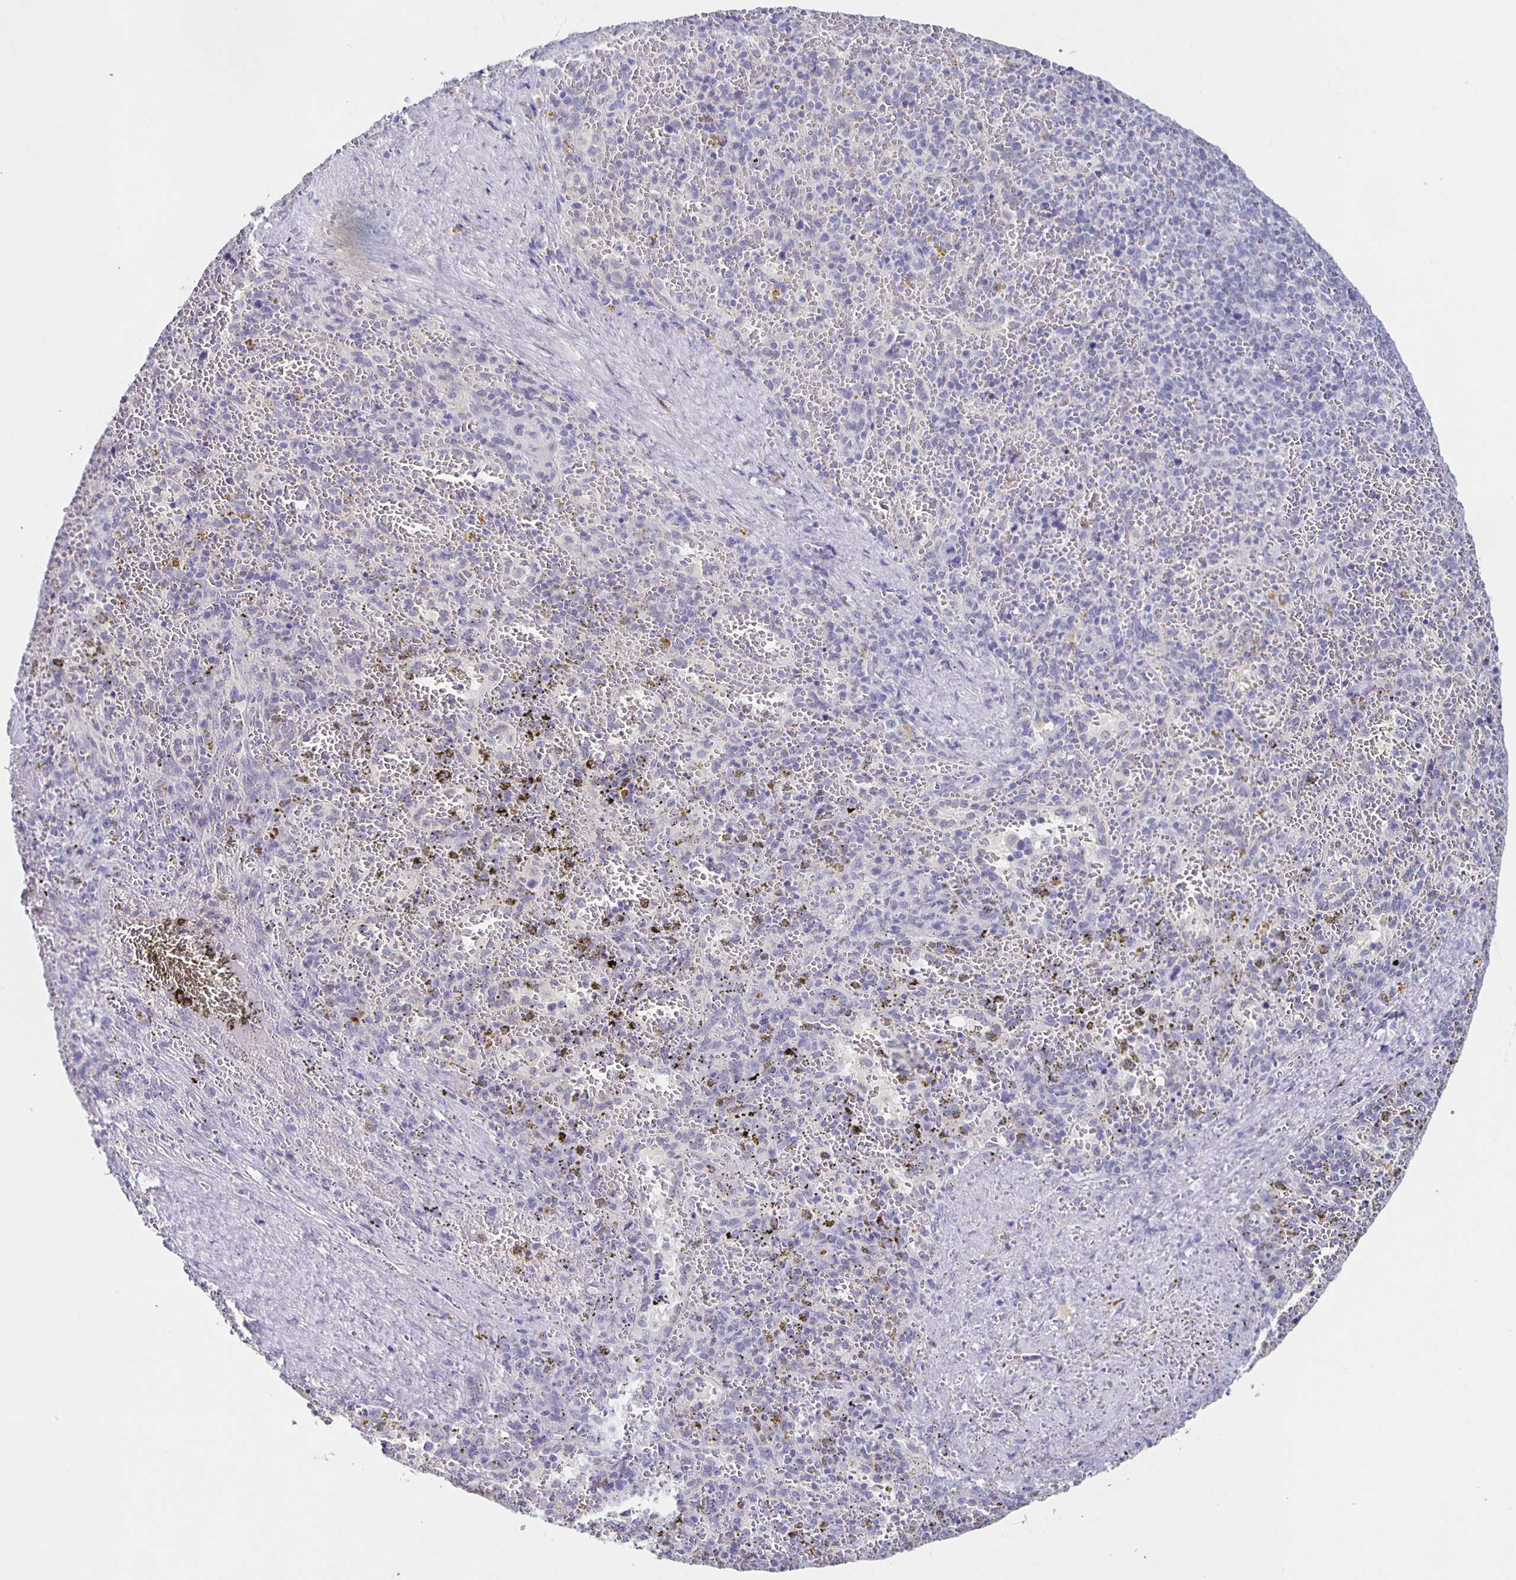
{"staining": {"intensity": "negative", "quantity": "none", "location": "none"}, "tissue": "spleen", "cell_type": "Cells in red pulp", "image_type": "normal", "snomed": [{"axis": "morphology", "description": "Normal tissue, NOS"}, {"axis": "topography", "description": "Spleen"}], "caption": "DAB immunohistochemical staining of unremarkable human spleen shows no significant staining in cells in red pulp. (Brightfield microscopy of DAB (3,3'-diaminobenzidine) immunohistochemistry at high magnification).", "gene": "CARNS1", "patient": {"sex": "female", "age": 50}}